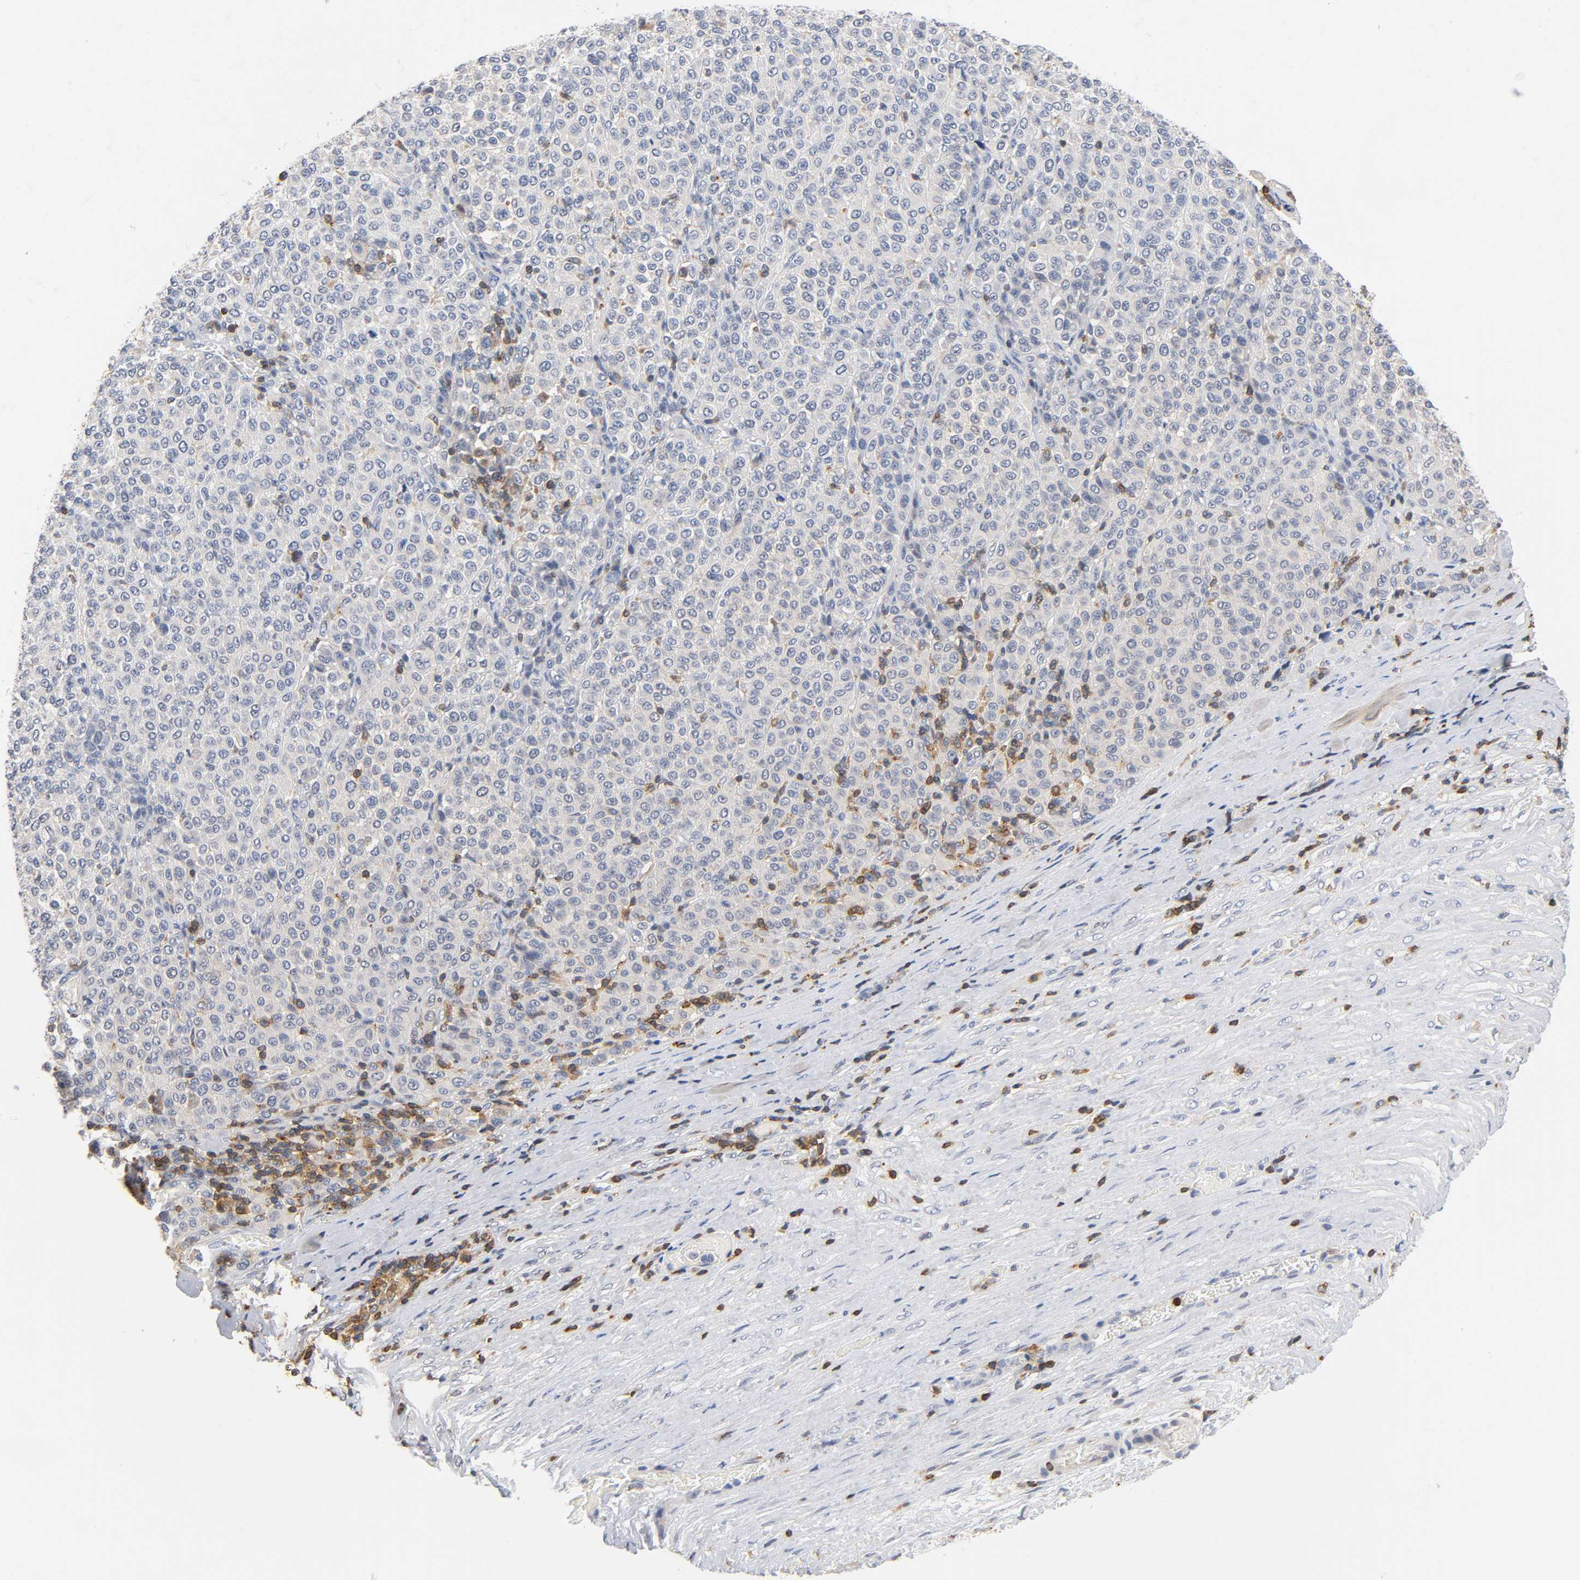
{"staining": {"intensity": "negative", "quantity": "none", "location": "none"}, "tissue": "melanoma", "cell_type": "Tumor cells", "image_type": "cancer", "snomed": [{"axis": "morphology", "description": "Malignant melanoma, Metastatic site"}, {"axis": "topography", "description": "Pancreas"}], "caption": "Malignant melanoma (metastatic site) was stained to show a protein in brown. There is no significant positivity in tumor cells.", "gene": "UCKL1", "patient": {"sex": "female", "age": 30}}